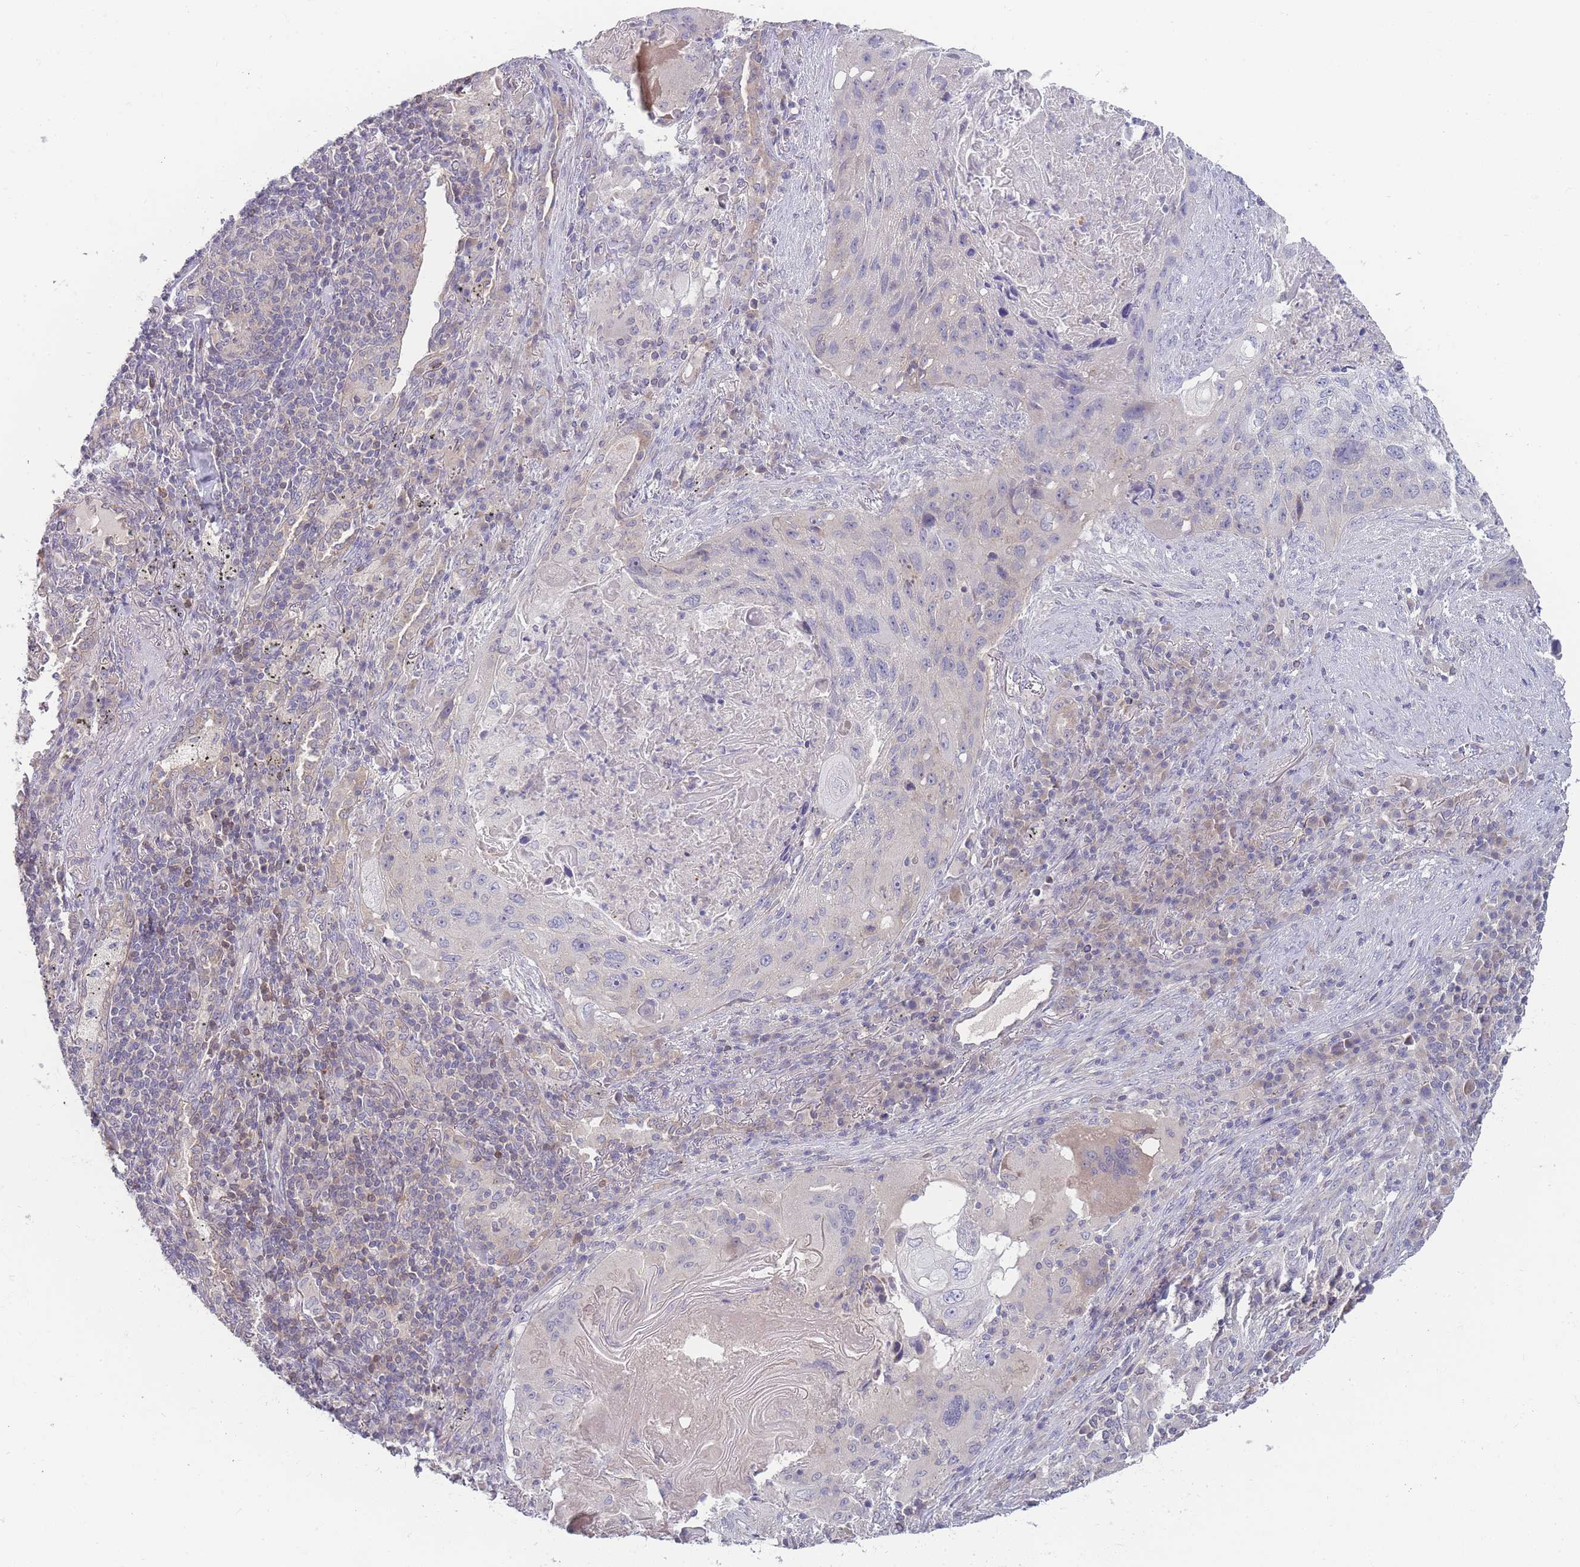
{"staining": {"intensity": "negative", "quantity": "none", "location": "none"}, "tissue": "lung cancer", "cell_type": "Tumor cells", "image_type": "cancer", "snomed": [{"axis": "morphology", "description": "Squamous cell carcinoma, NOS"}, {"axis": "topography", "description": "Lung"}], "caption": "An immunohistochemistry (IHC) photomicrograph of lung cancer (squamous cell carcinoma) is shown. There is no staining in tumor cells of lung cancer (squamous cell carcinoma). (IHC, brightfield microscopy, high magnification).", "gene": "SPHKAP", "patient": {"sex": "female", "age": 63}}